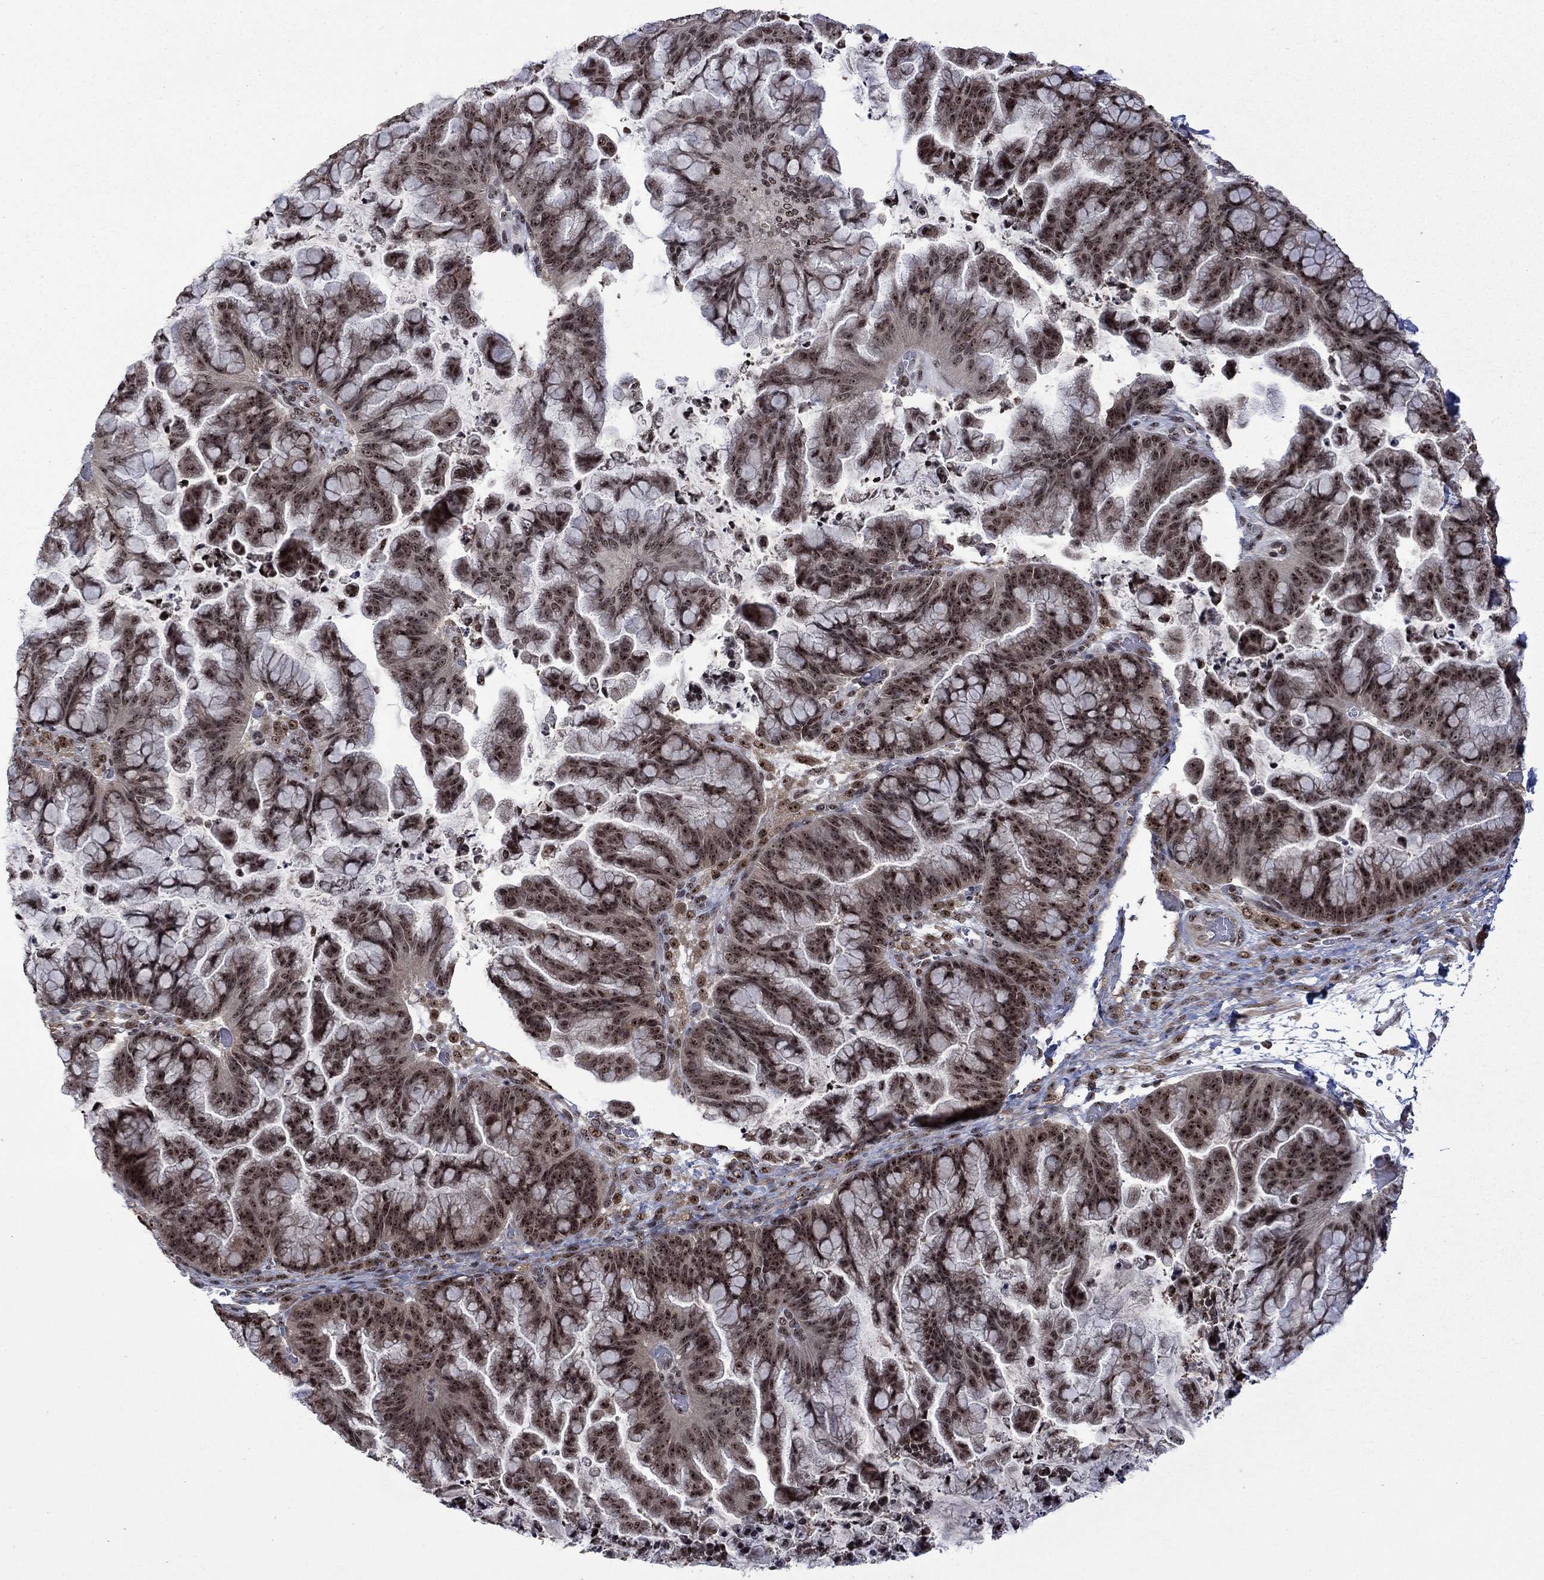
{"staining": {"intensity": "moderate", "quantity": "<25%", "location": "cytoplasmic/membranous,nuclear"}, "tissue": "ovarian cancer", "cell_type": "Tumor cells", "image_type": "cancer", "snomed": [{"axis": "morphology", "description": "Cystadenocarcinoma, mucinous, NOS"}, {"axis": "topography", "description": "Ovary"}], "caption": "Ovarian mucinous cystadenocarcinoma stained with IHC demonstrates moderate cytoplasmic/membranous and nuclear expression in about <25% of tumor cells.", "gene": "FBL", "patient": {"sex": "female", "age": 67}}